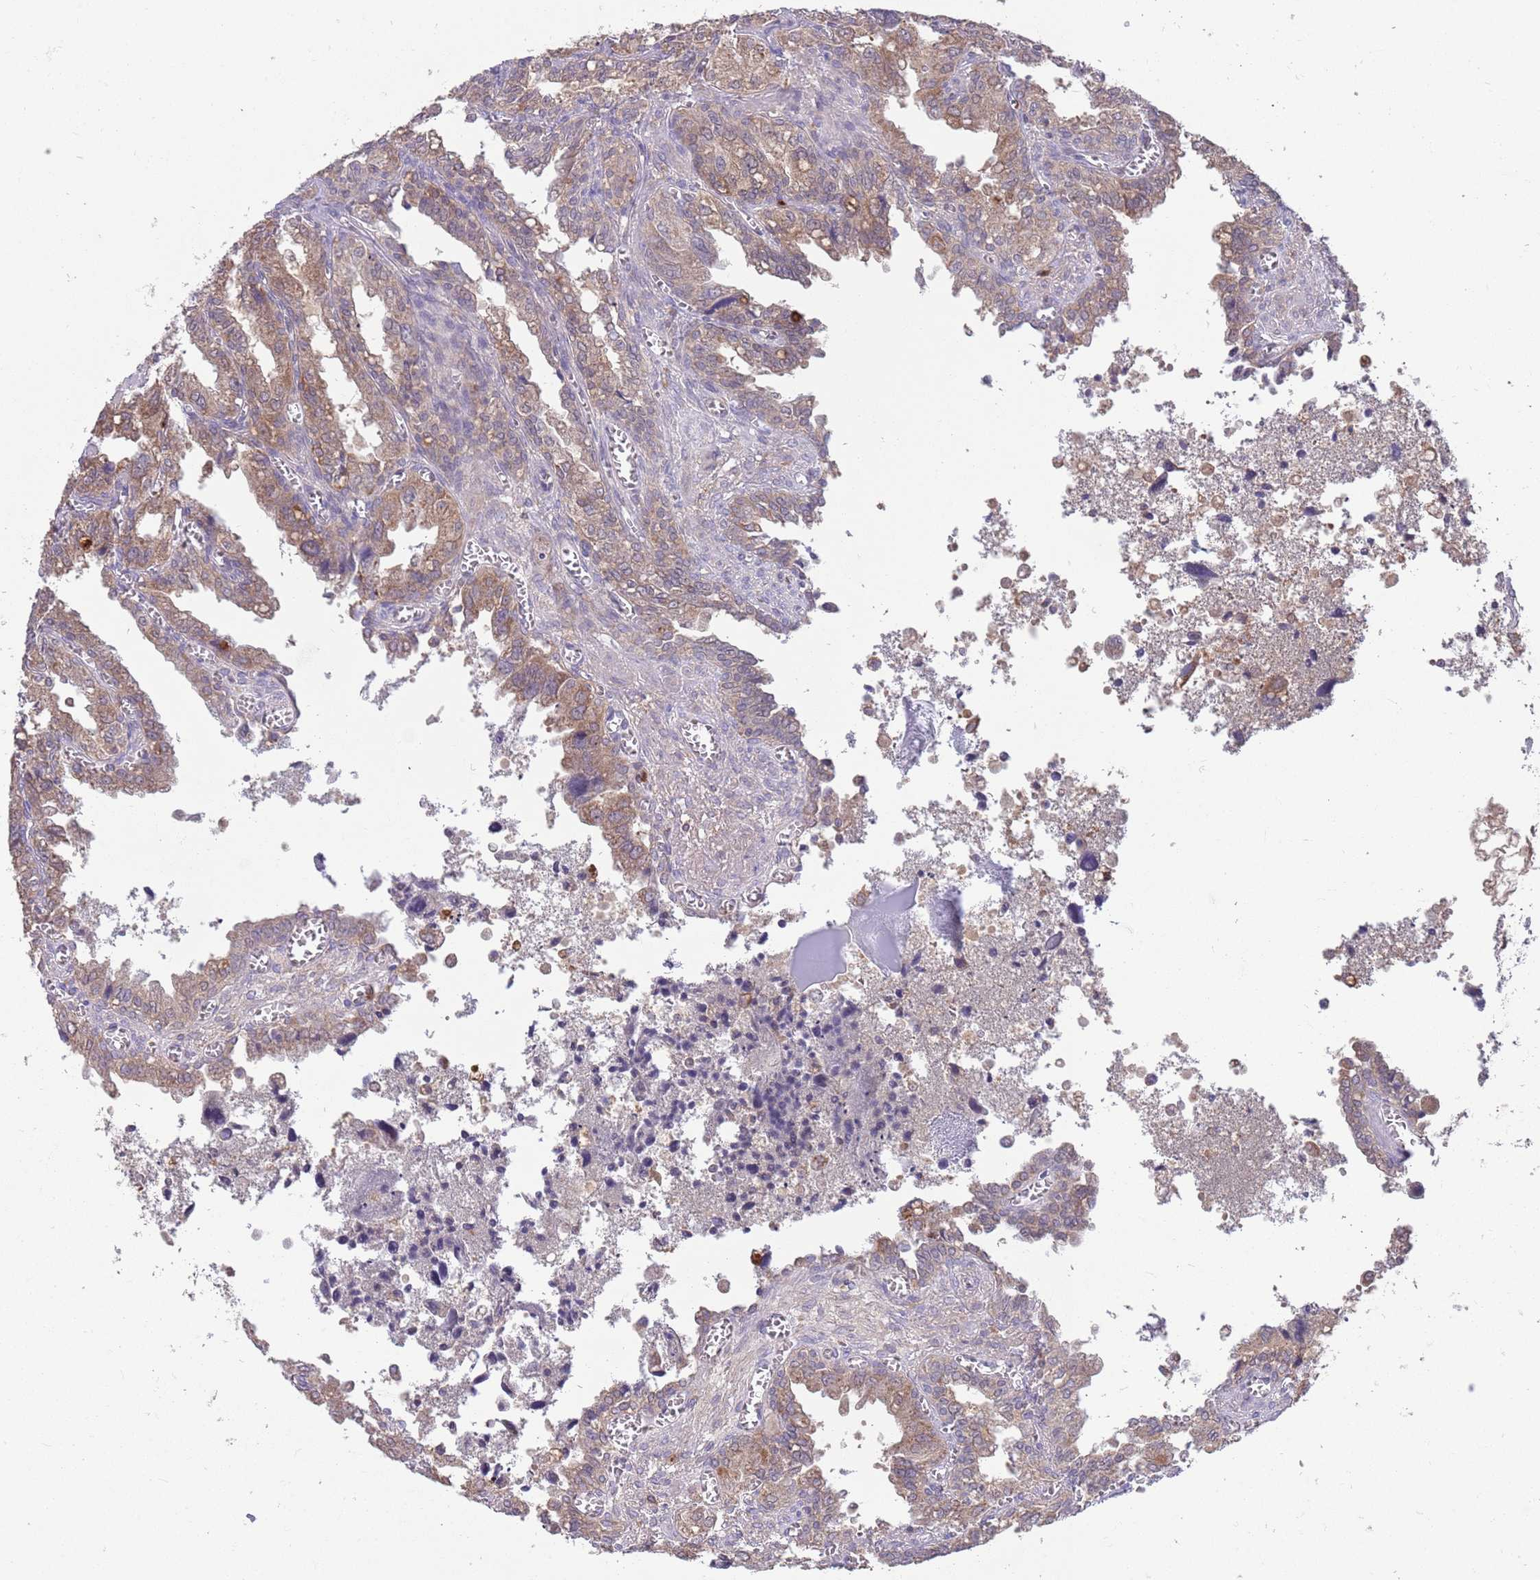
{"staining": {"intensity": "moderate", "quantity": ">75%", "location": "cytoplasmic/membranous"}, "tissue": "seminal vesicle", "cell_type": "Glandular cells", "image_type": "normal", "snomed": [{"axis": "morphology", "description": "Normal tissue, NOS"}, {"axis": "topography", "description": "Seminal veicle"}], "caption": "An image of seminal vesicle stained for a protein displays moderate cytoplasmic/membranous brown staining in glandular cells.", "gene": "DDT", "patient": {"sex": "male", "age": 67}}